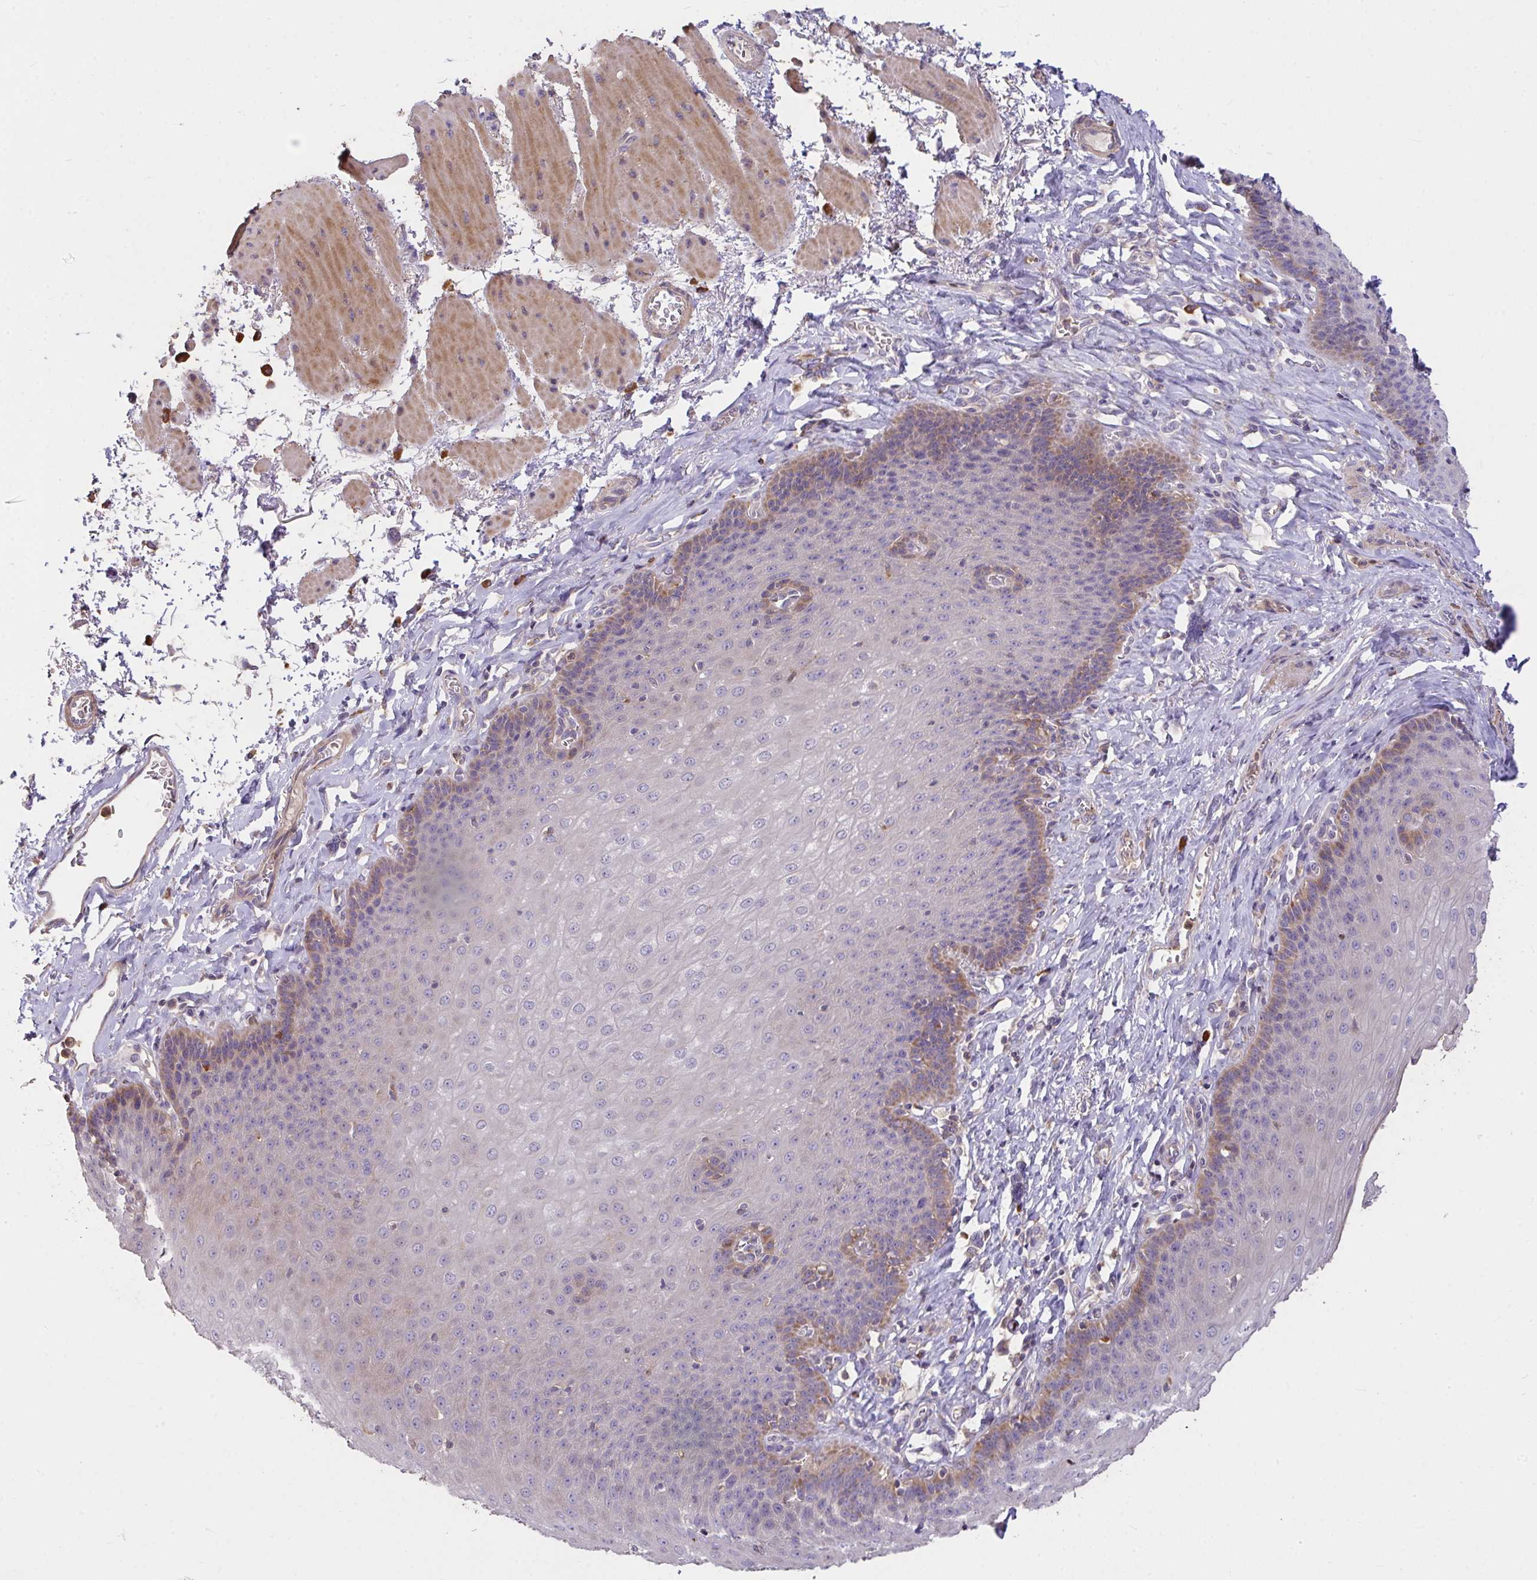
{"staining": {"intensity": "weak", "quantity": "<25%", "location": "cytoplasmic/membranous"}, "tissue": "esophagus", "cell_type": "Squamous epithelial cells", "image_type": "normal", "snomed": [{"axis": "morphology", "description": "Normal tissue, NOS"}, {"axis": "topography", "description": "Esophagus"}], "caption": "Histopathology image shows no significant protein staining in squamous epithelial cells of normal esophagus. (Immunohistochemistry, brightfield microscopy, high magnification).", "gene": "FCER1A", "patient": {"sex": "female", "age": 81}}